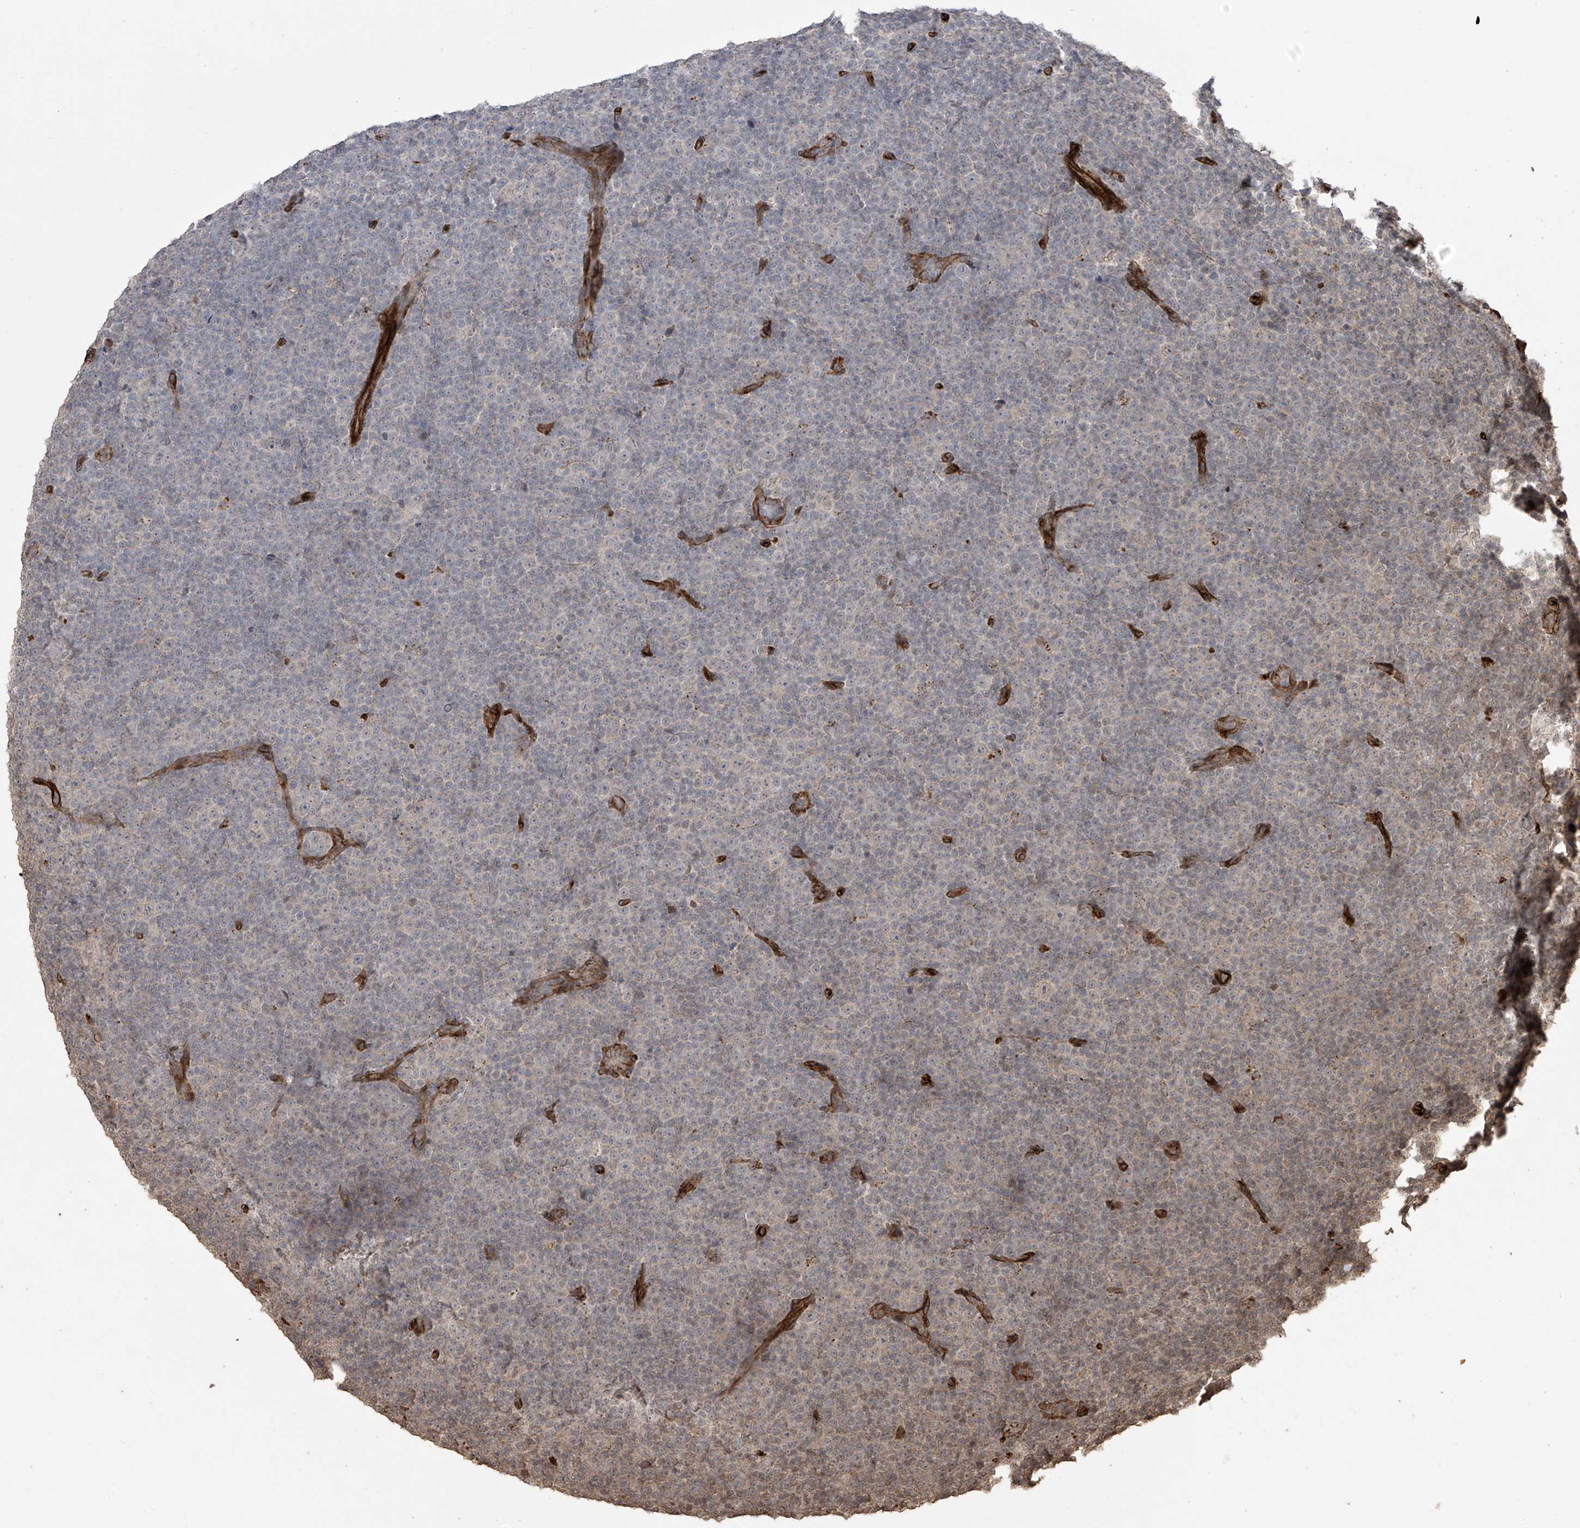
{"staining": {"intensity": "negative", "quantity": "none", "location": "none"}, "tissue": "lymphoma", "cell_type": "Tumor cells", "image_type": "cancer", "snomed": [{"axis": "morphology", "description": "Malignant lymphoma, non-Hodgkin's type, Low grade"}, {"axis": "topography", "description": "Lymph node"}], "caption": "An immunohistochemistry (IHC) histopathology image of lymphoma is shown. There is no staining in tumor cells of lymphoma. (DAB (3,3'-diaminobenzidine) immunohistochemistry (IHC), high magnification).", "gene": "TTLL5", "patient": {"sex": "female", "age": 67}}